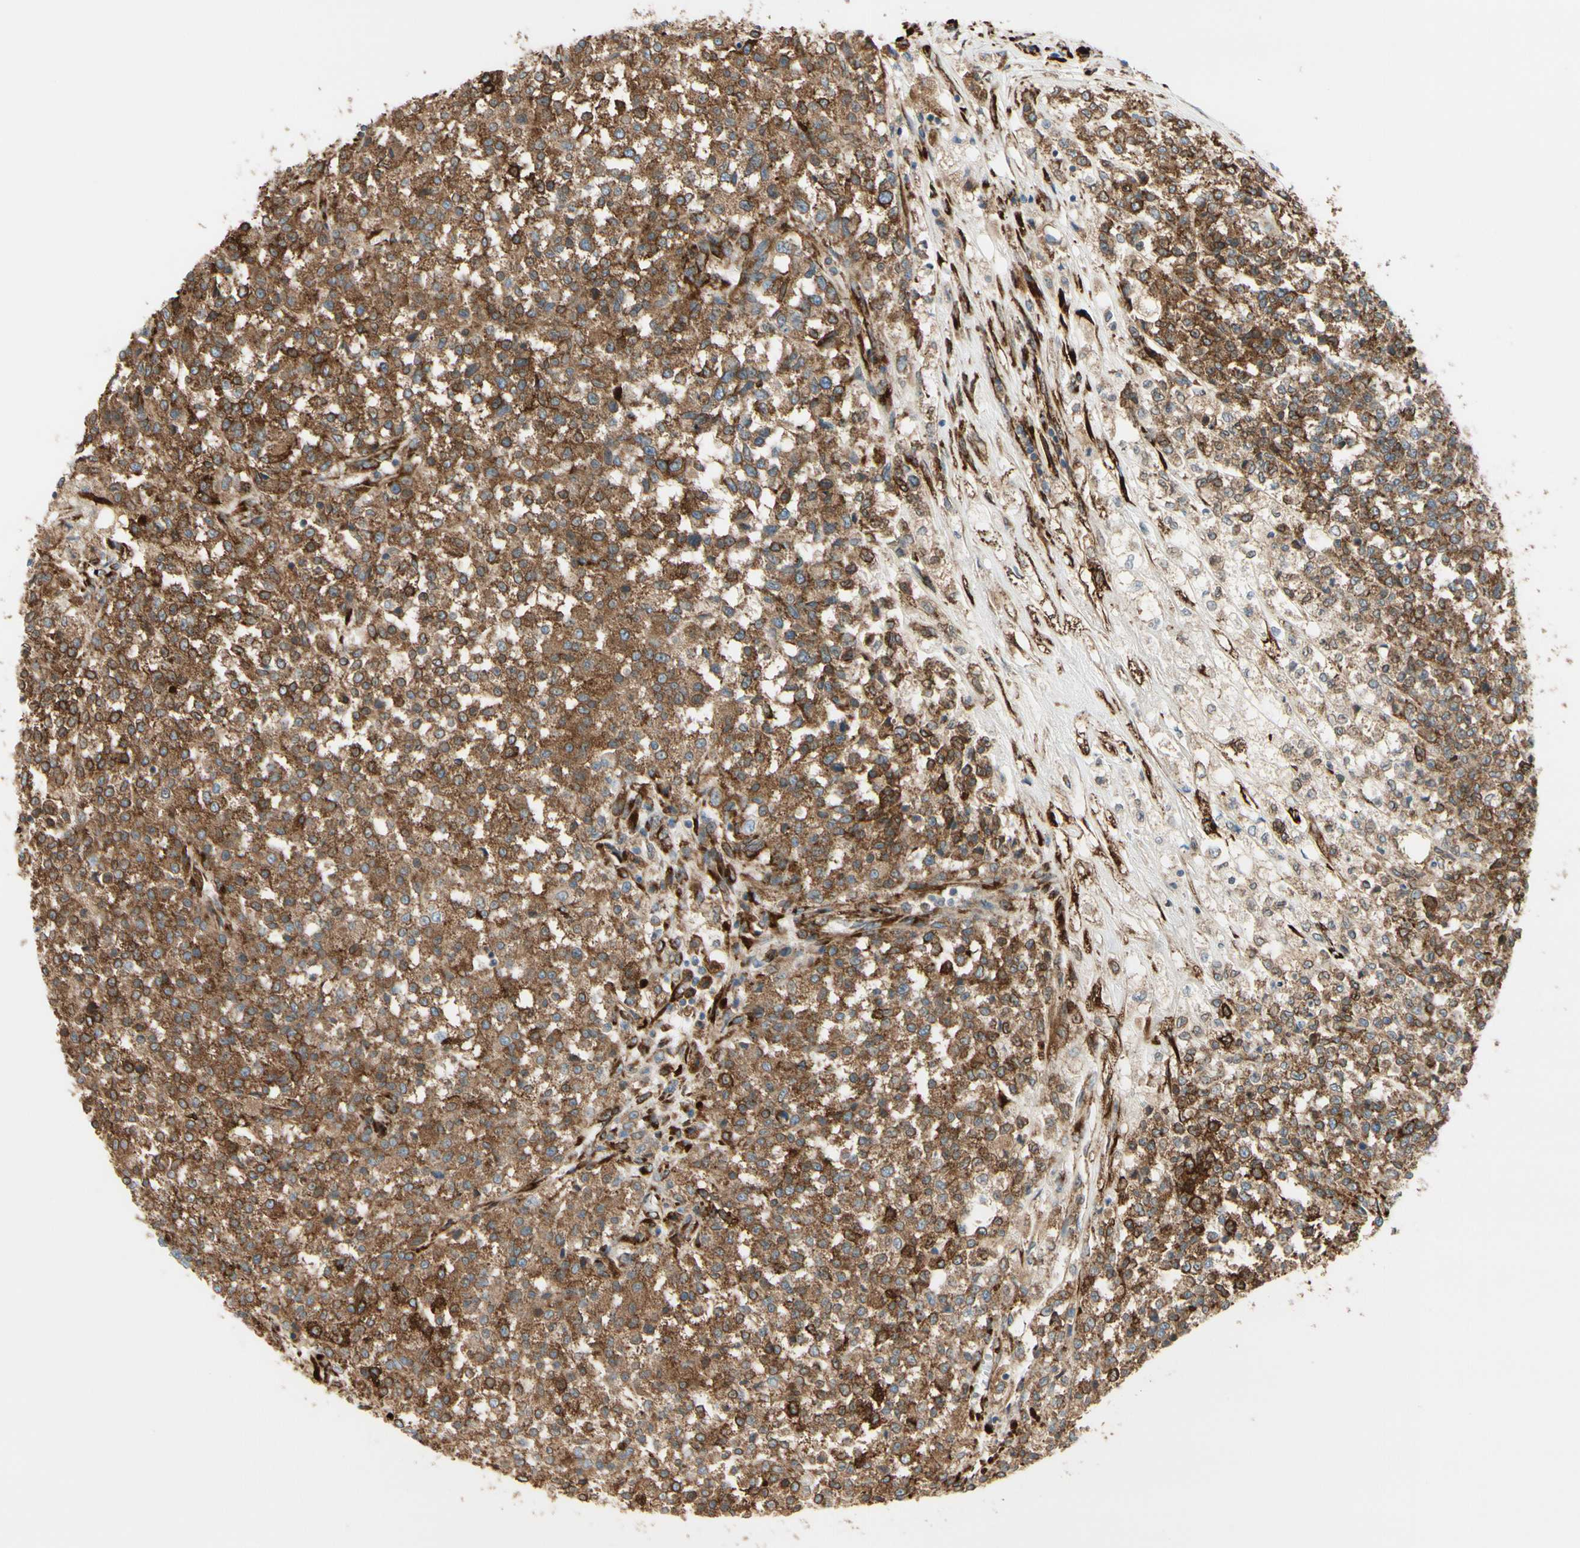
{"staining": {"intensity": "strong", "quantity": ">75%", "location": "cytoplasmic/membranous"}, "tissue": "testis cancer", "cell_type": "Tumor cells", "image_type": "cancer", "snomed": [{"axis": "morphology", "description": "Seminoma, NOS"}, {"axis": "topography", "description": "Testis"}], "caption": "Seminoma (testis) stained with immunohistochemistry shows strong cytoplasmic/membranous positivity in approximately >75% of tumor cells. Immunohistochemistry (ihc) stains the protein in brown and the nuclei are stained blue.", "gene": "RRBP1", "patient": {"sex": "male", "age": 59}}